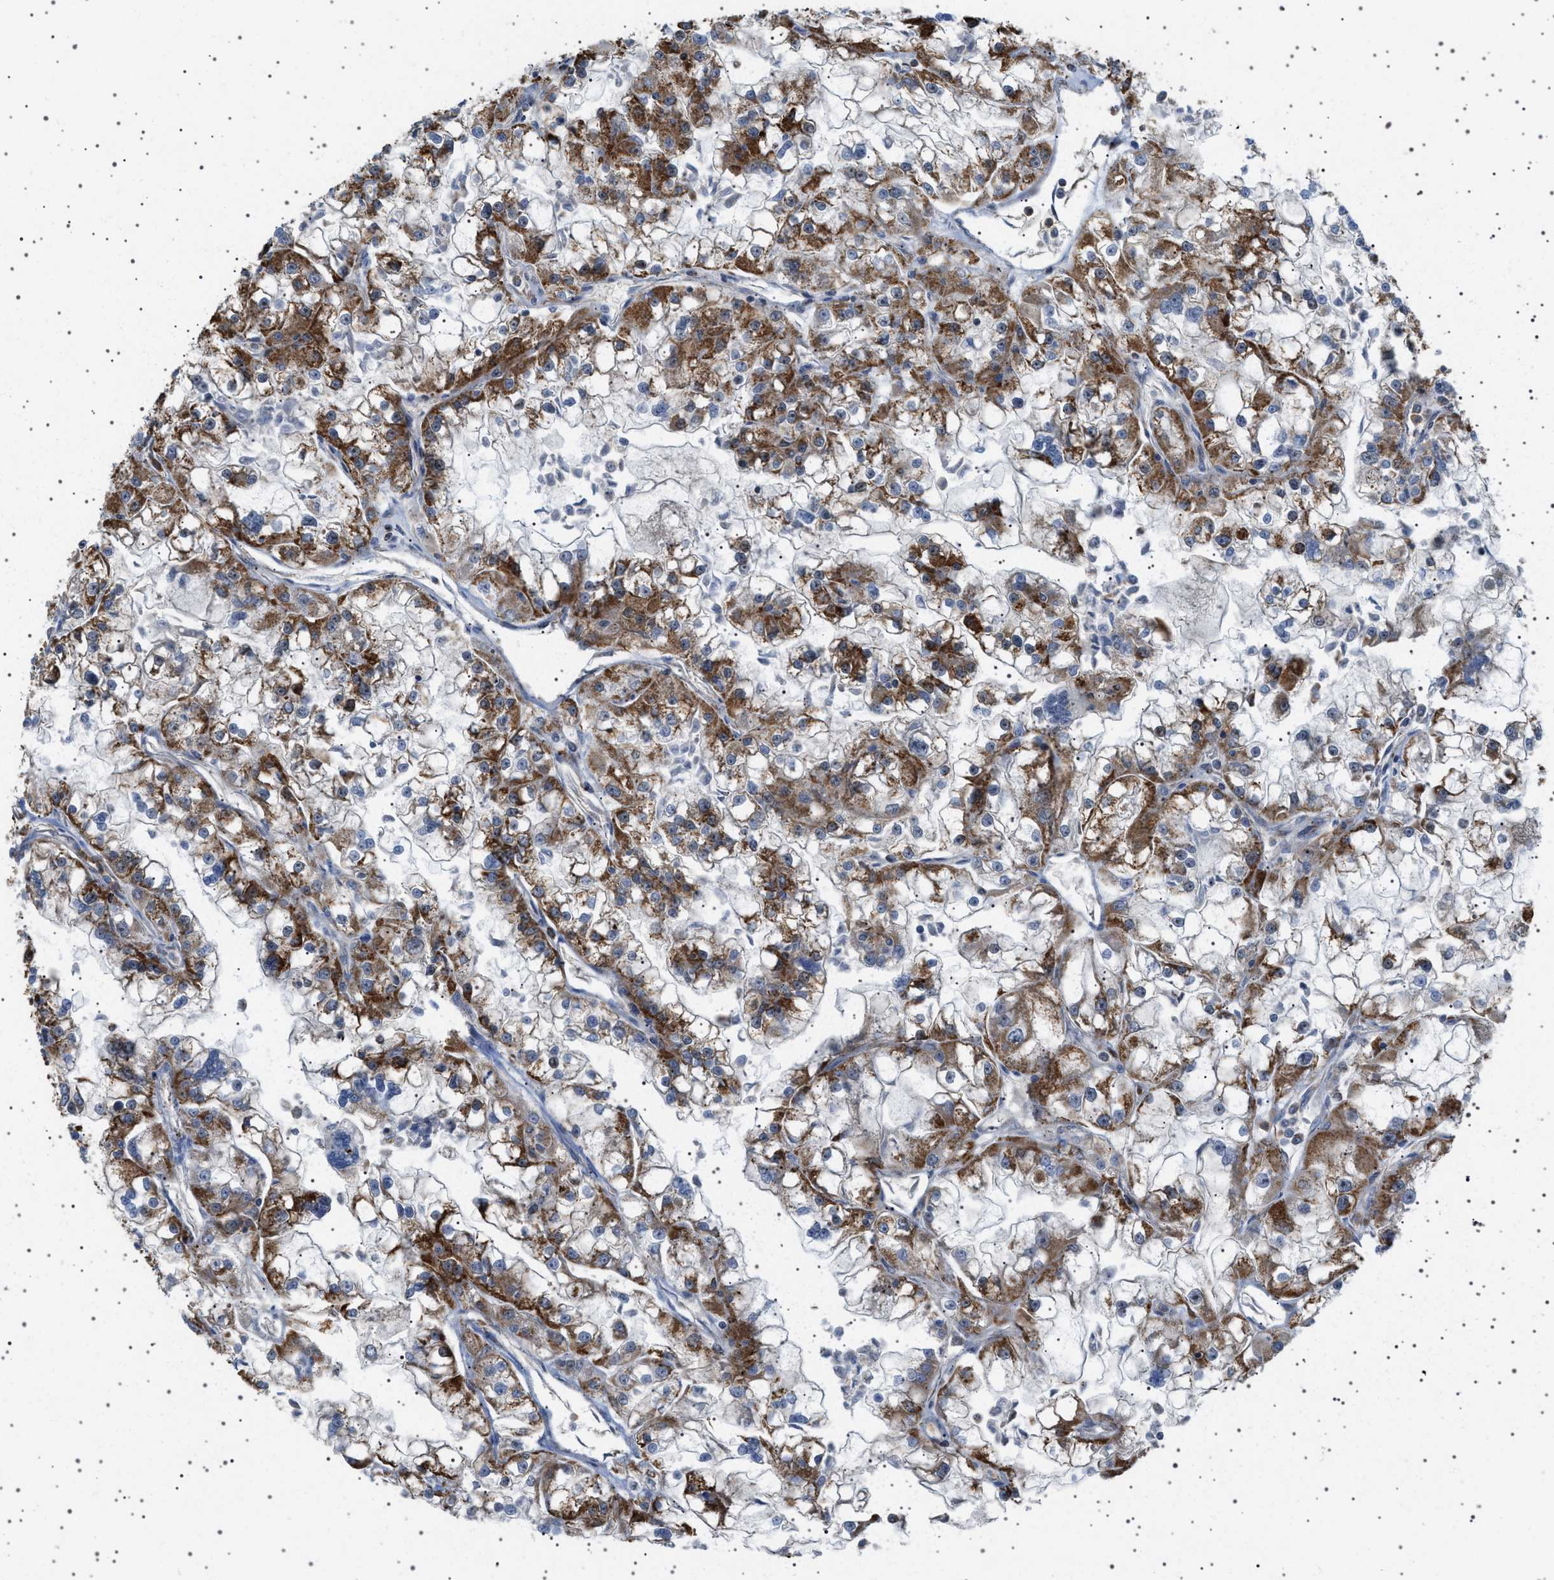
{"staining": {"intensity": "moderate", "quantity": ">75%", "location": "cytoplasmic/membranous"}, "tissue": "renal cancer", "cell_type": "Tumor cells", "image_type": "cancer", "snomed": [{"axis": "morphology", "description": "Adenocarcinoma, NOS"}, {"axis": "topography", "description": "Kidney"}], "caption": "Immunohistochemical staining of adenocarcinoma (renal) shows medium levels of moderate cytoplasmic/membranous protein expression in about >75% of tumor cells.", "gene": "MELK", "patient": {"sex": "female", "age": 52}}